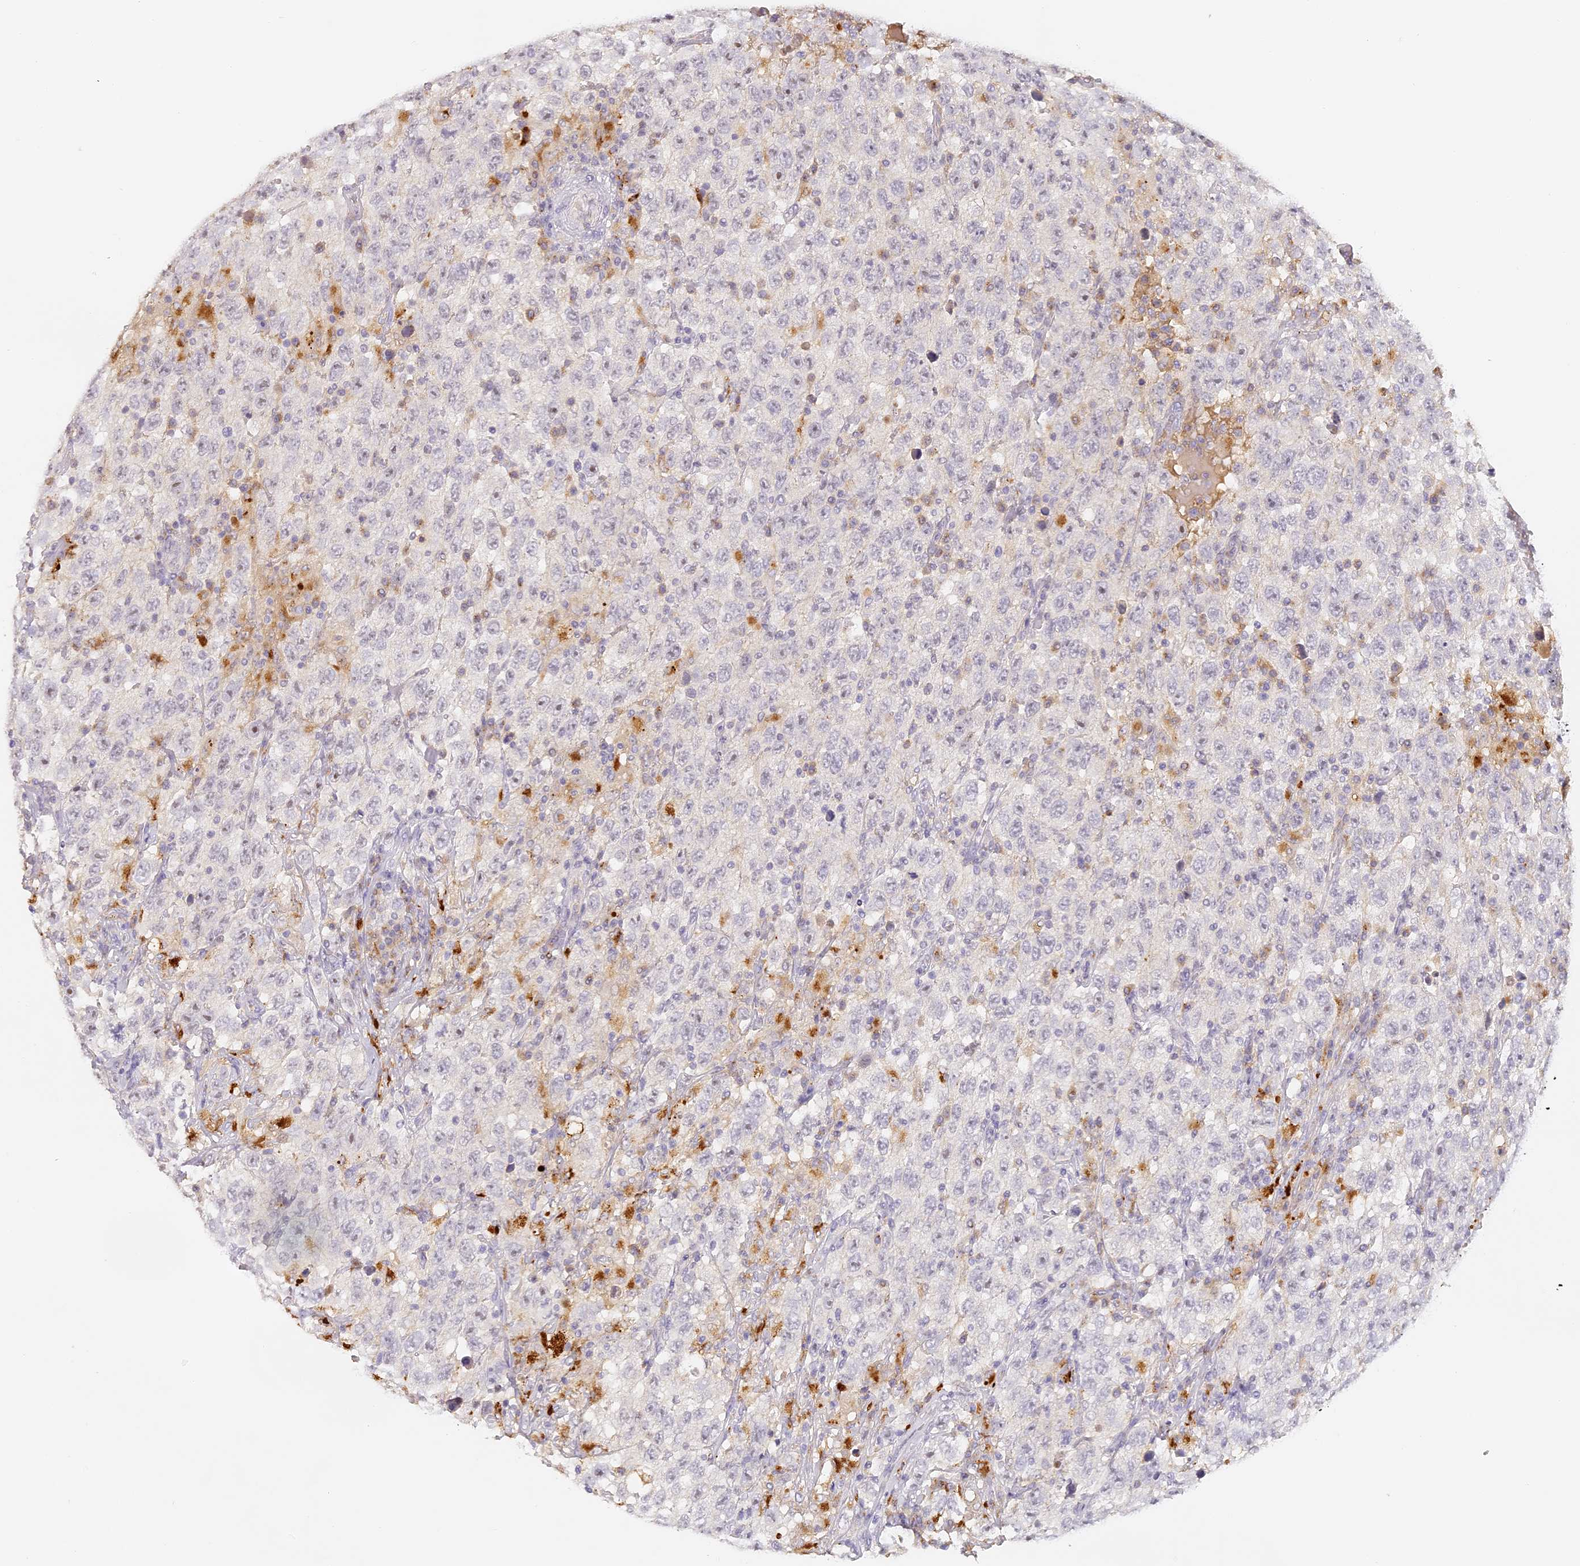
{"staining": {"intensity": "weak", "quantity": "25%-75%", "location": "cytoplasmic/membranous"}, "tissue": "testis cancer", "cell_type": "Tumor cells", "image_type": "cancer", "snomed": [{"axis": "morphology", "description": "Seminoma, NOS"}, {"axis": "topography", "description": "Testis"}], "caption": "A high-resolution histopathology image shows IHC staining of seminoma (testis), which exhibits weak cytoplasmic/membranous staining in about 25%-75% of tumor cells.", "gene": "ELL3", "patient": {"sex": "male", "age": 65}}